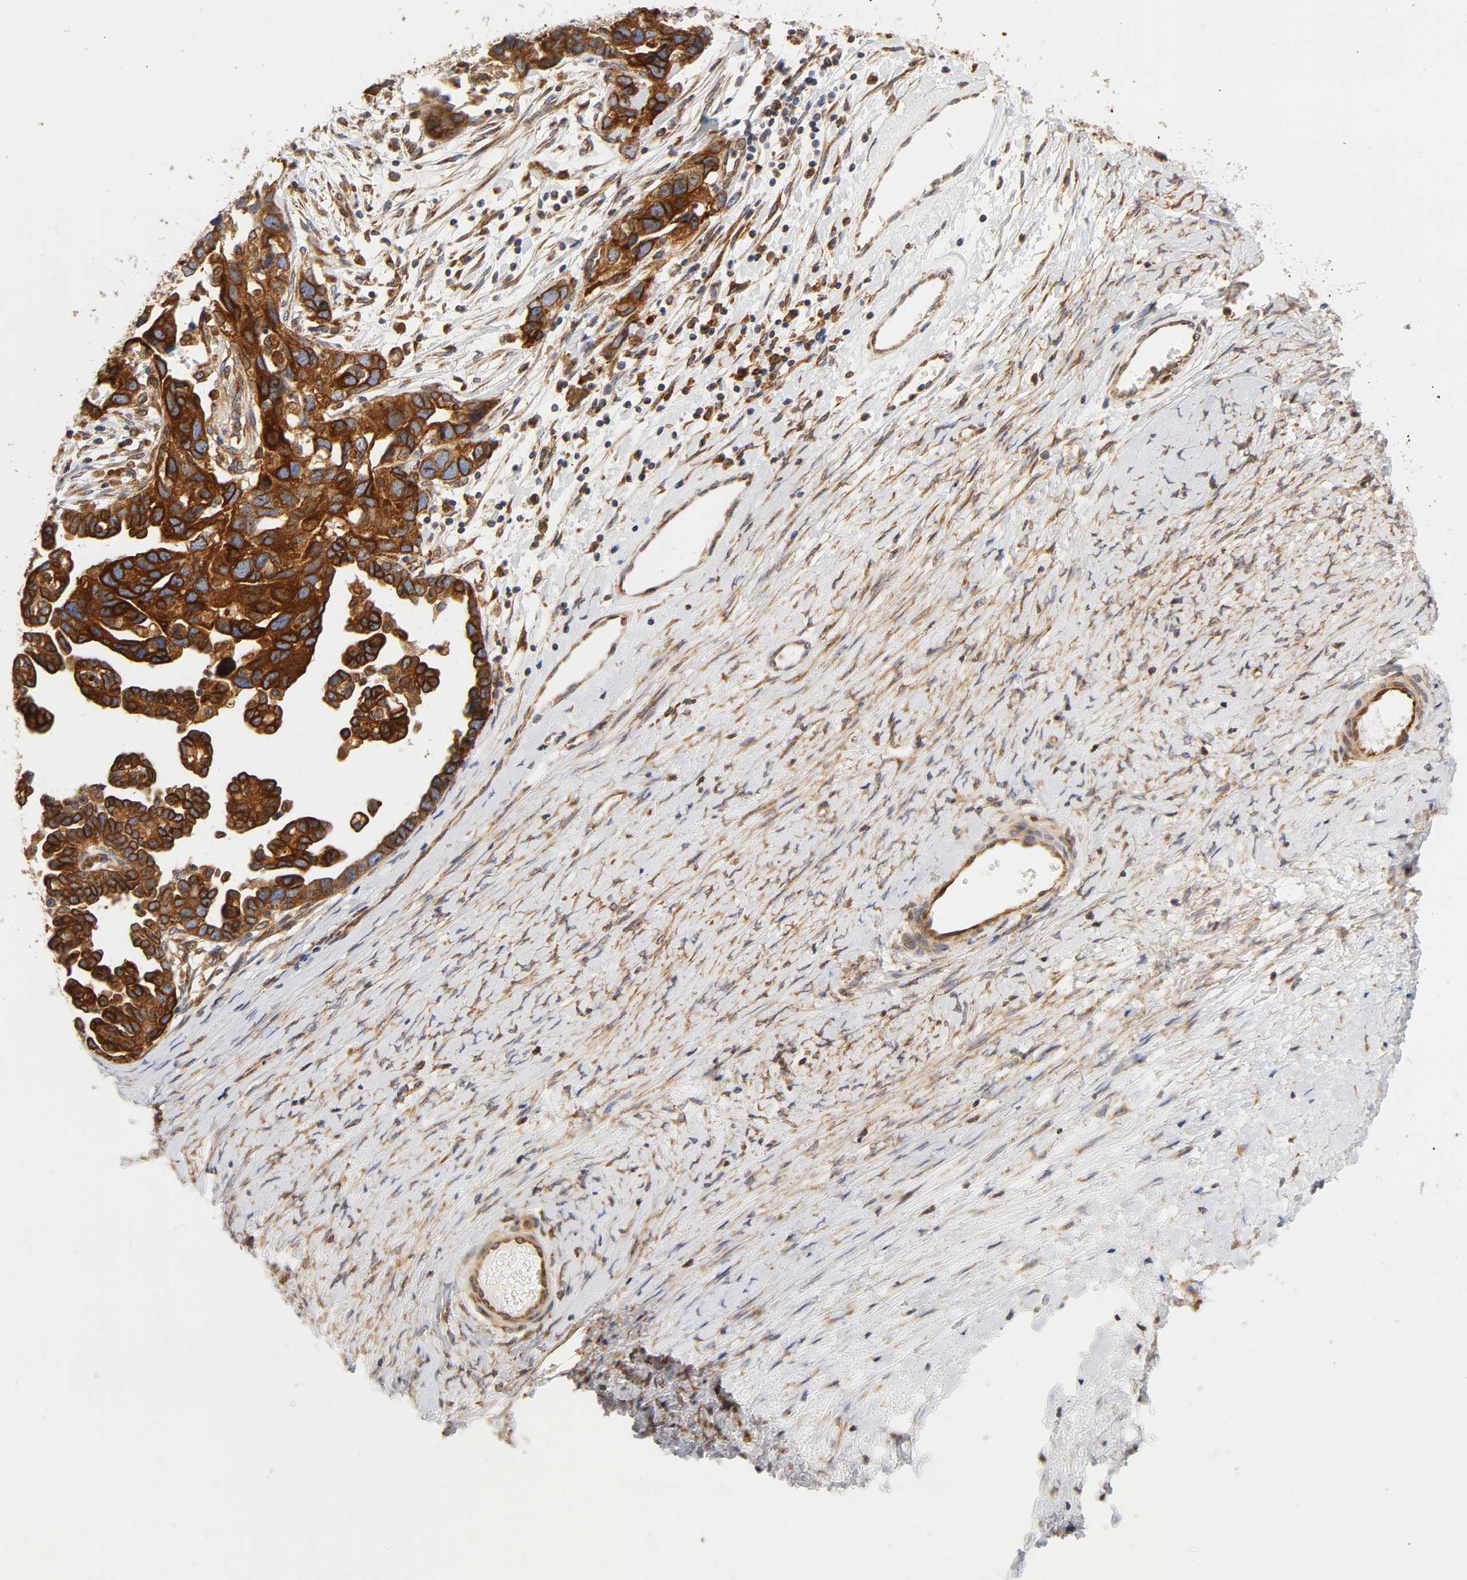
{"staining": {"intensity": "strong", "quantity": ">75%", "location": "cytoplasmic/membranous"}, "tissue": "ovarian cancer", "cell_type": "Tumor cells", "image_type": "cancer", "snomed": [{"axis": "morphology", "description": "Cystadenocarcinoma, serous, NOS"}, {"axis": "topography", "description": "Ovary"}], "caption": "Immunohistochemistry staining of ovarian cancer, which reveals high levels of strong cytoplasmic/membranous staining in approximately >75% of tumor cells indicating strong cytoplasmic/membranous protein expression. The staining was performed using DAB (brown) for protein detection and nuclei were counterstained in hematoxylin (blue).", "gene": "POR", "patient": {"sex": "female", "age": 54}}